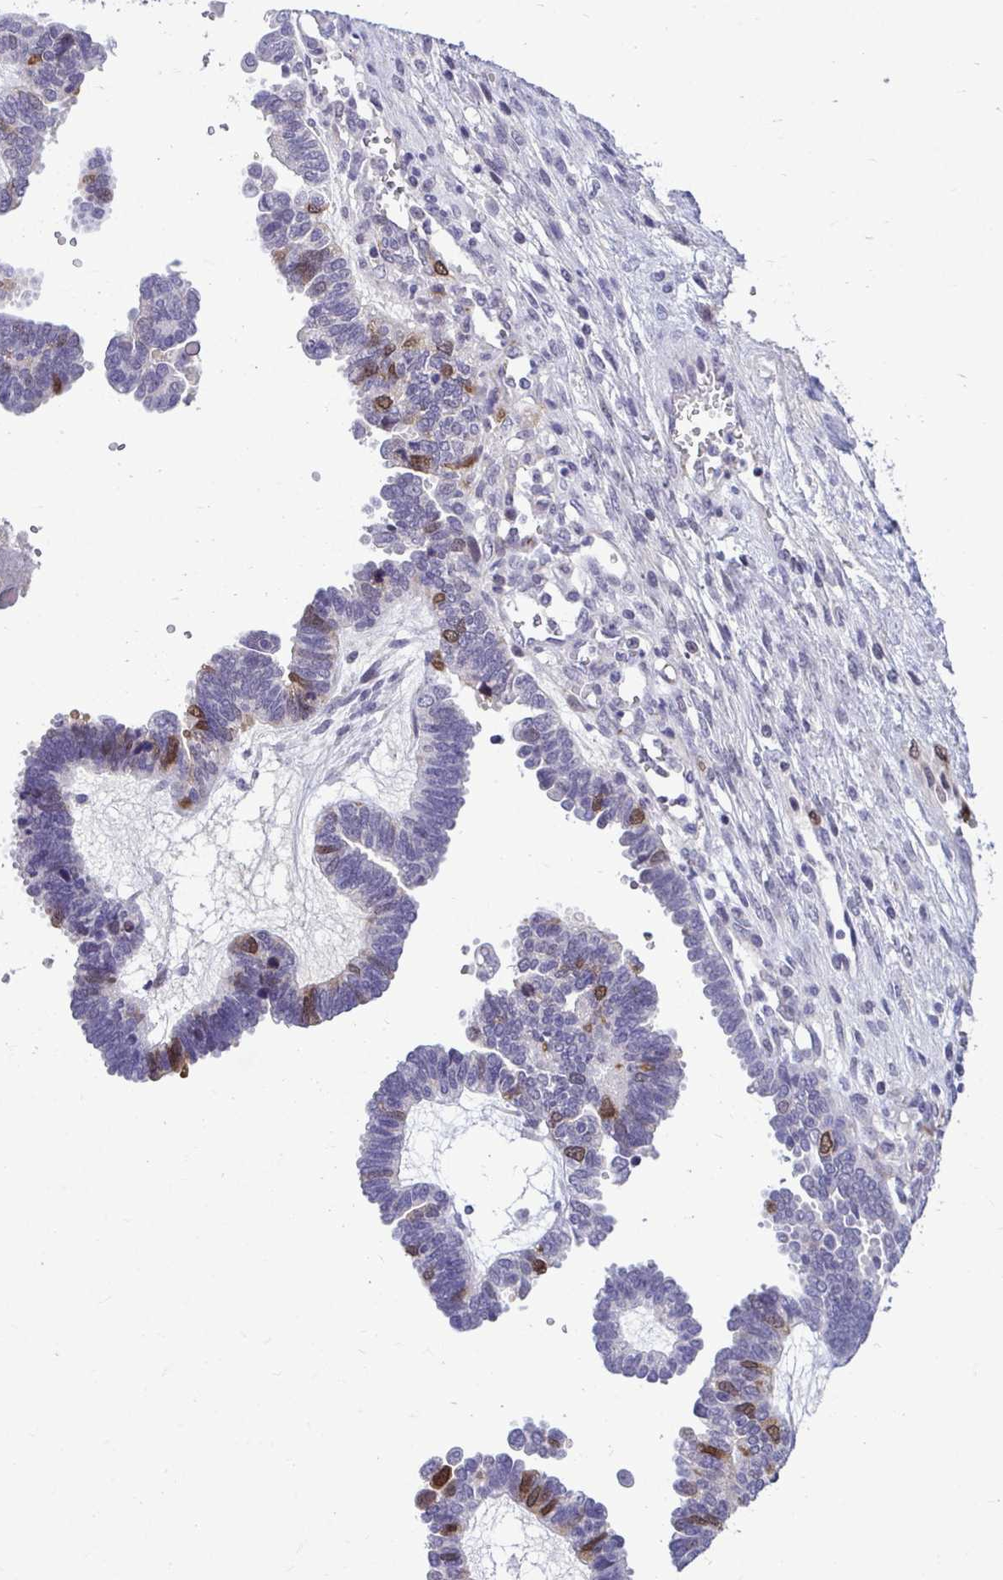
{"staining": {"intensity": "moderate", "quantity": "<25%", "location": "nuclear"}, "tissue": "ovarian cancer", "cell_type": "Tumor cells", "image_type": "cancer", "snomed": [{"axis": "morphology", "description": "Cystadenocarcinoma, serous, NOS"}, {"axis": "topography", "description": "Ovary"}], "caption": "Protein analysis of serous cystadenocarcinoma (ovarian) tissue shows moderate nuclear positivity in about <25% of tumor cells.", "gene": "CDC20", "patient": {"sex": "female", "age": 51}}